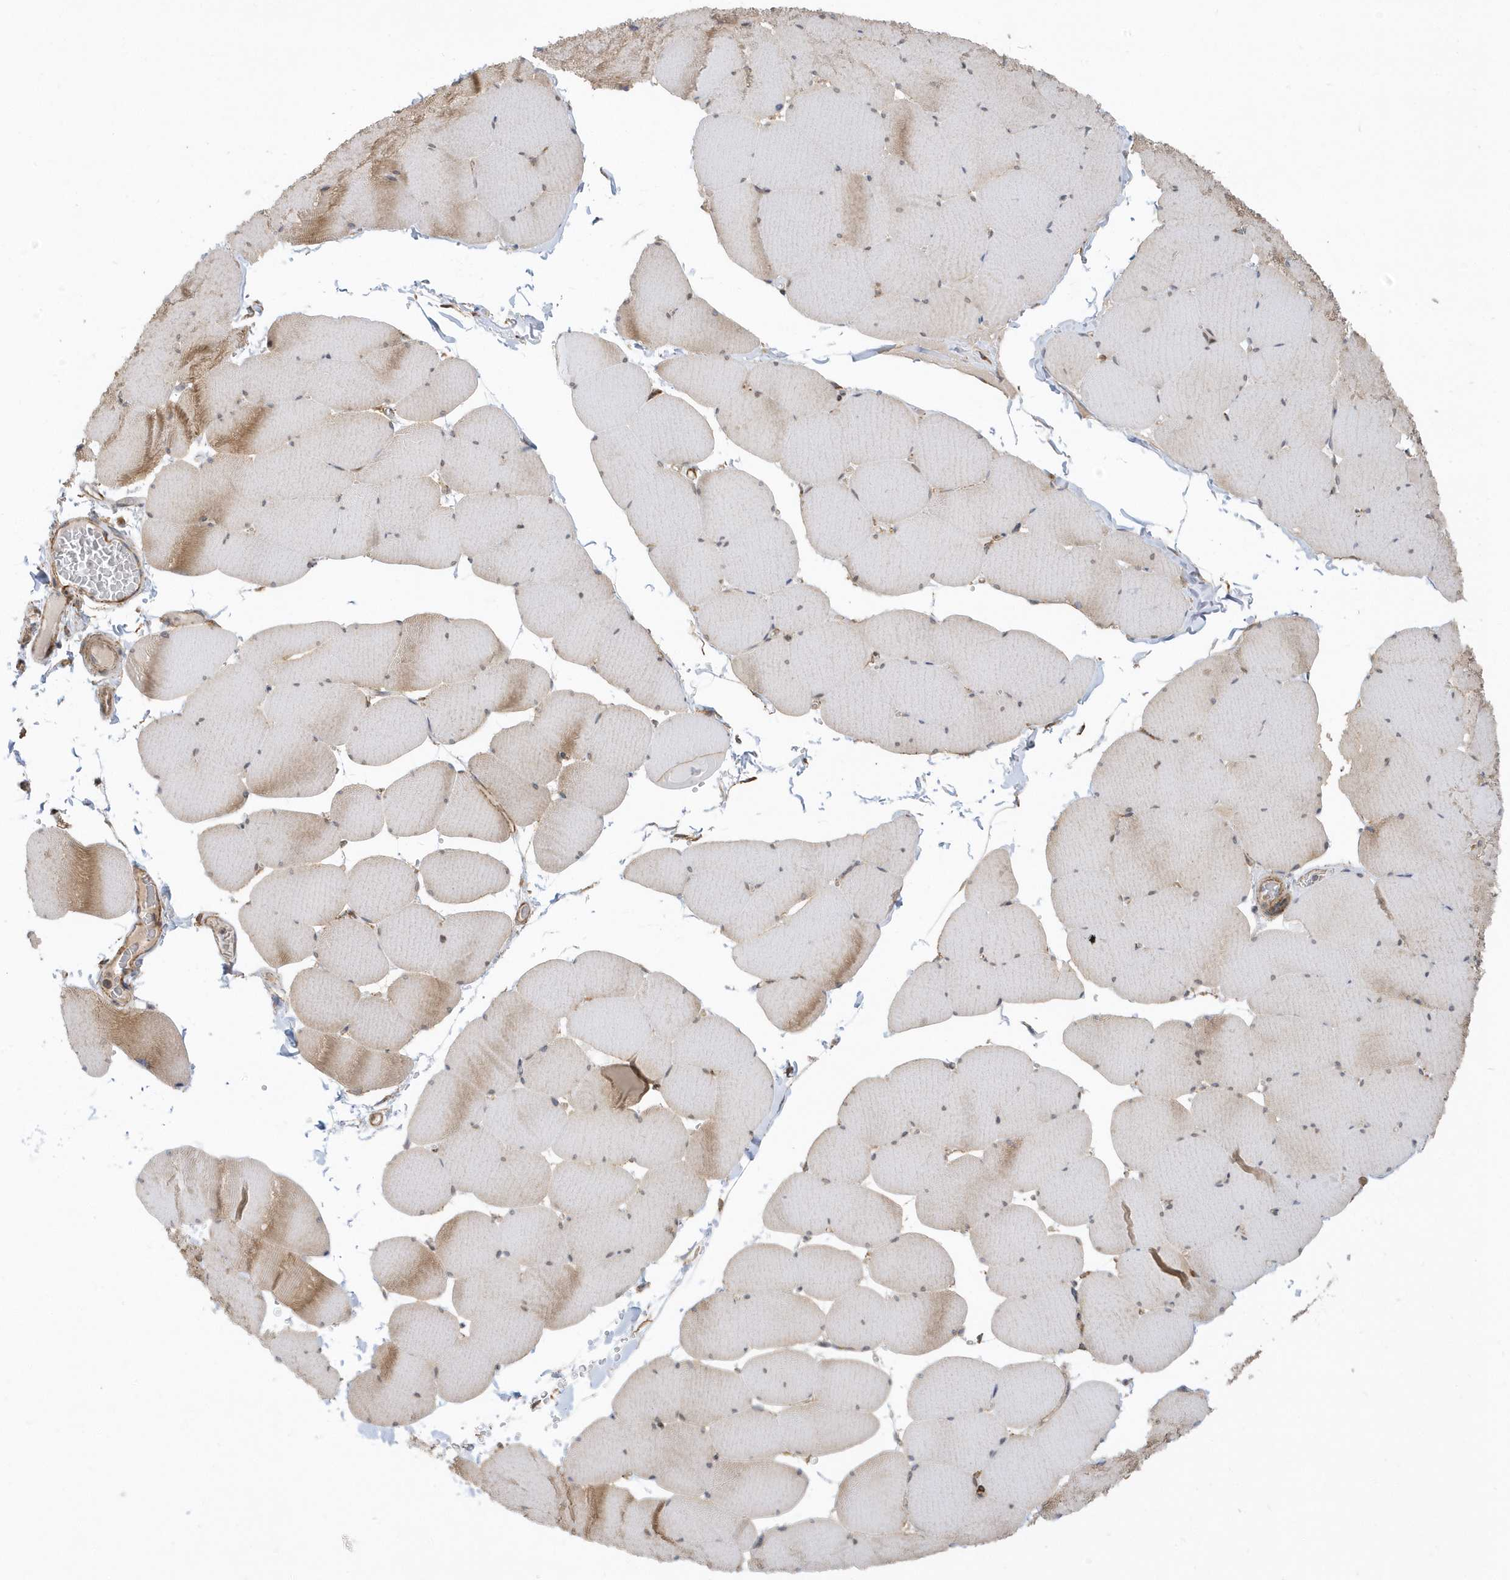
{"staining": {"intensity": "moderate", "quantity": "25%-75%", "location": "cytoplasmic/membranous"}, "tissue": "skeletal muscle", "cell_type": "Myocytes", "image_type": "normal", "snomed": [{"axis": "morphology", "description": "Normal tissue, NOS"}, {"axis": "topography", "description": "Skeletal muscle"}, {"axis": "topography", "description": "Head-Neck"}], "caption": "Skeletal muscle stained with a brown dye reveals moderate cytoplasmic/membranous positive expression in approximately 25%-75% of myocytes.", "gene": "HRH4", "patient": {"sex": "male", "age": 66}}